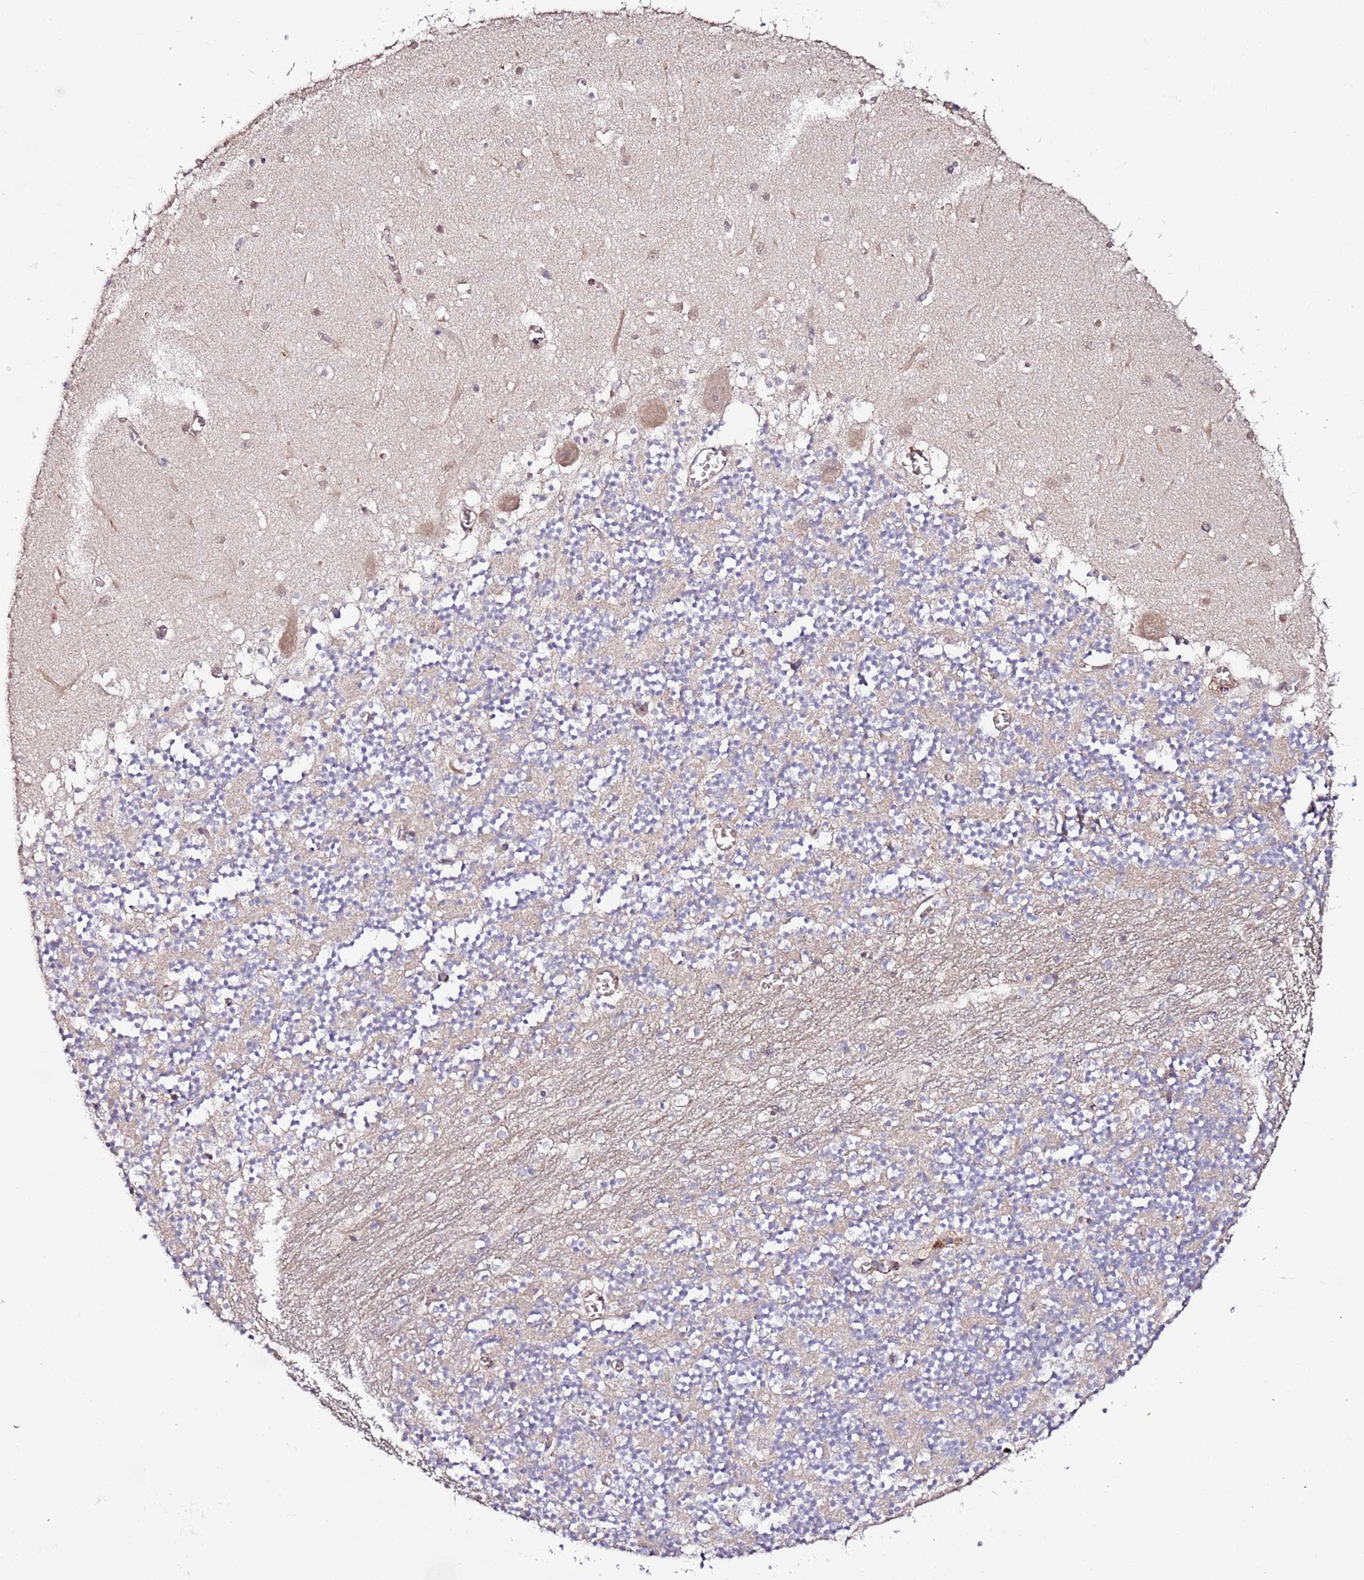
{"staining": {"intensity": "weak", "quantity": "25%-75%", "location": "cytoplasmic/membranous"}, "tissue": "cerebellum", "cell_type": "Cells in granular layer", "image_type": "normal", "snomed": [{"axis": "morphology", "description": "Normal tissue, NOS"}, {"axis": "topography", "description": "Cerebellum"}], "caption": "Cells in granular layer show low levels of weak cytoplasmic/membranous expression in approximately 25%-75% of cells in normal cerebellum.", "gene": "HSD17B7", "patient": {"sex": "female", "age": 28}}